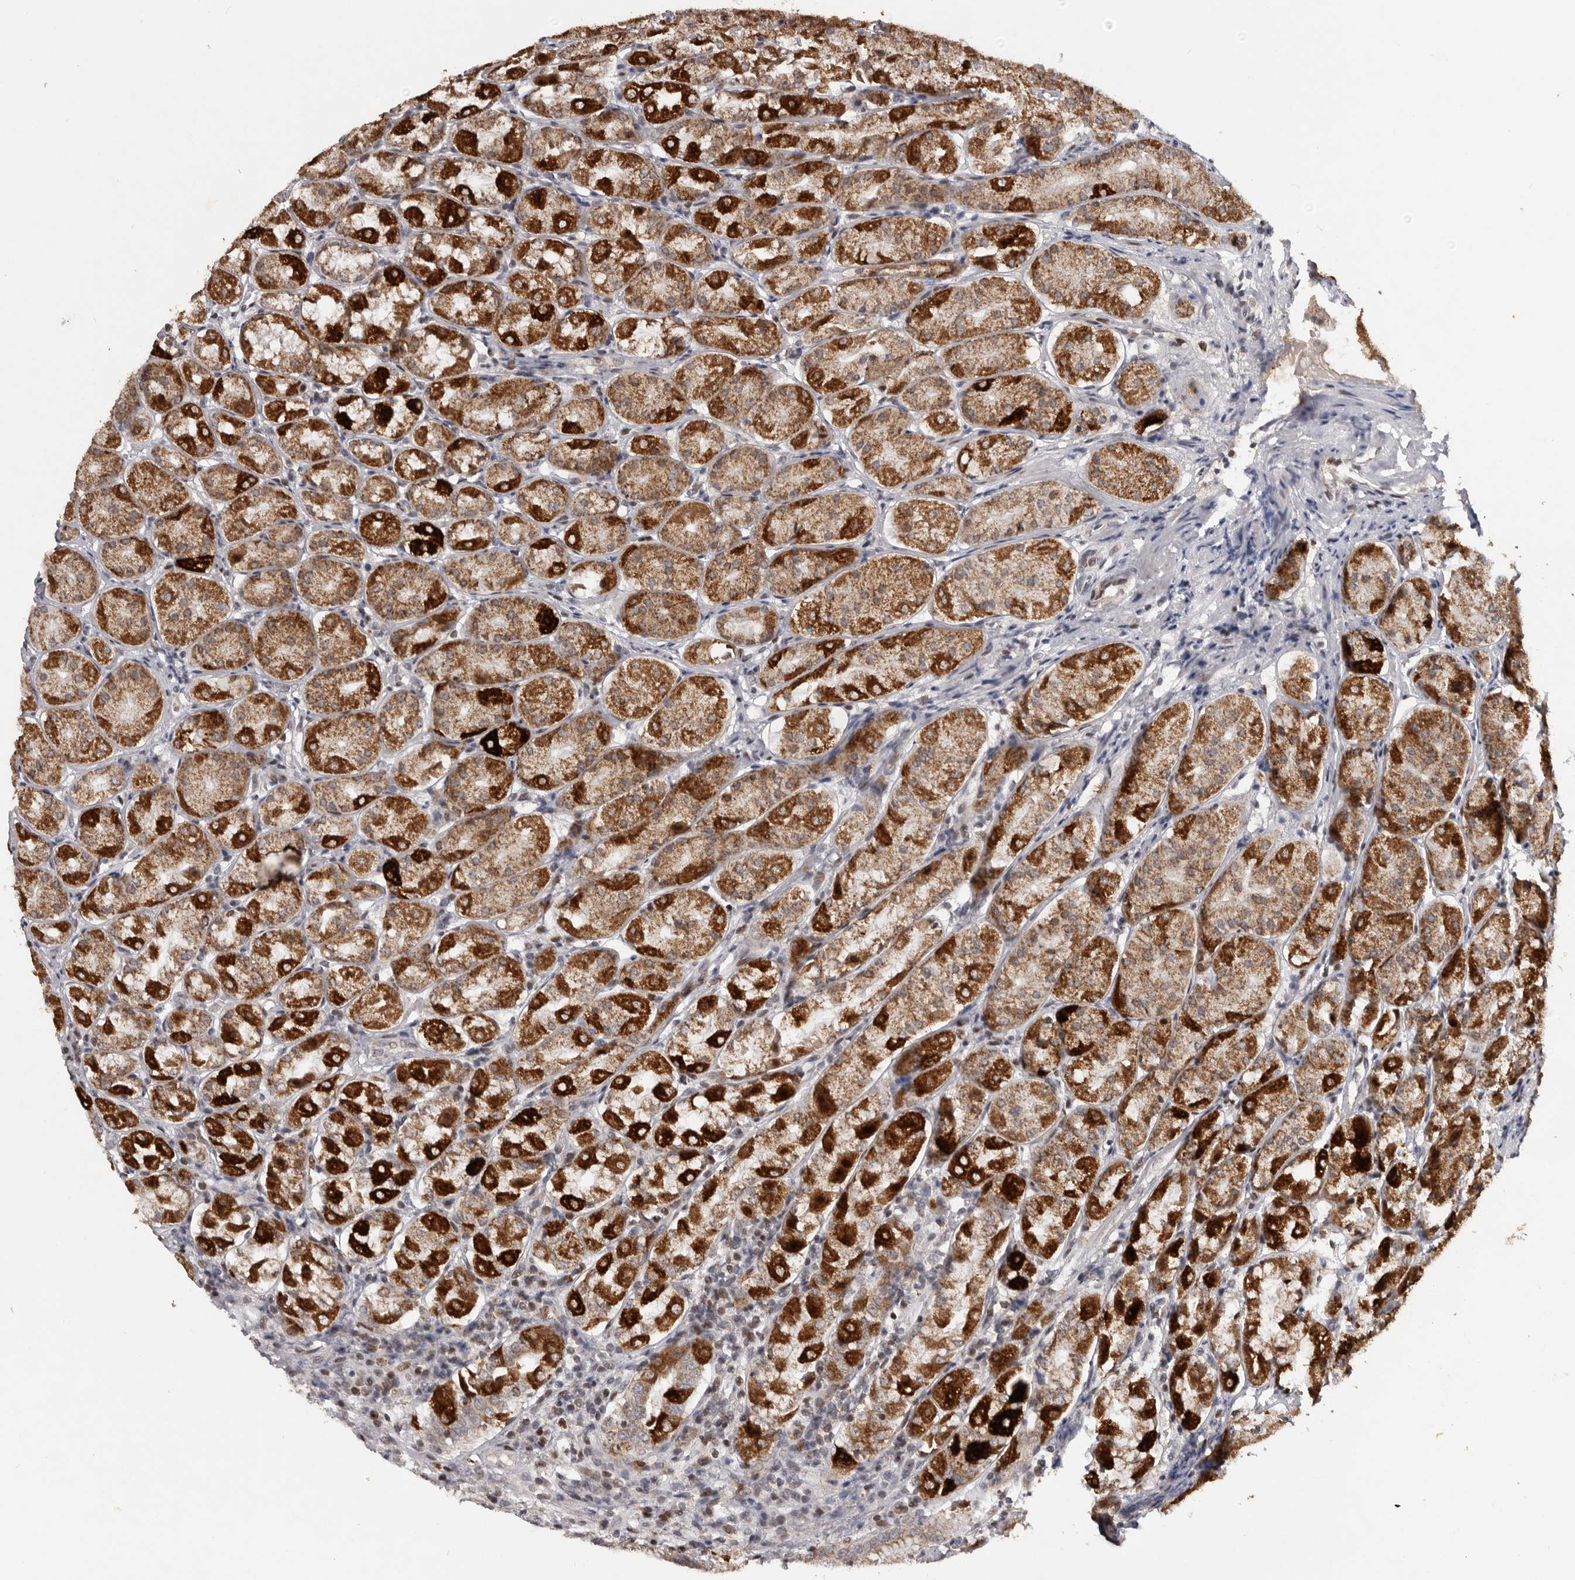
{"staining": {"intensity": "strong", "quantity": ">75%", "location": "cytoplasmic/membranous,nuclear"}, "tissue": "stomach", "cell_type": "Glandular cells", "image_type": "normal", "snomed": [{"axis": "morphology", "description": "Normal tissue, NOS"}, {"axis": "topography", "description": "Stomach"}, {"axis": "topography", "description": "Stomach, lower"}], "caption": "Glandular cells demonstrate strong cytoplasmic/membranous,nuclear expression in about >75% of cells in unremarkable stomach.", "gene": "C17orf99", "patient": {"sex": "female", "age": 56}}